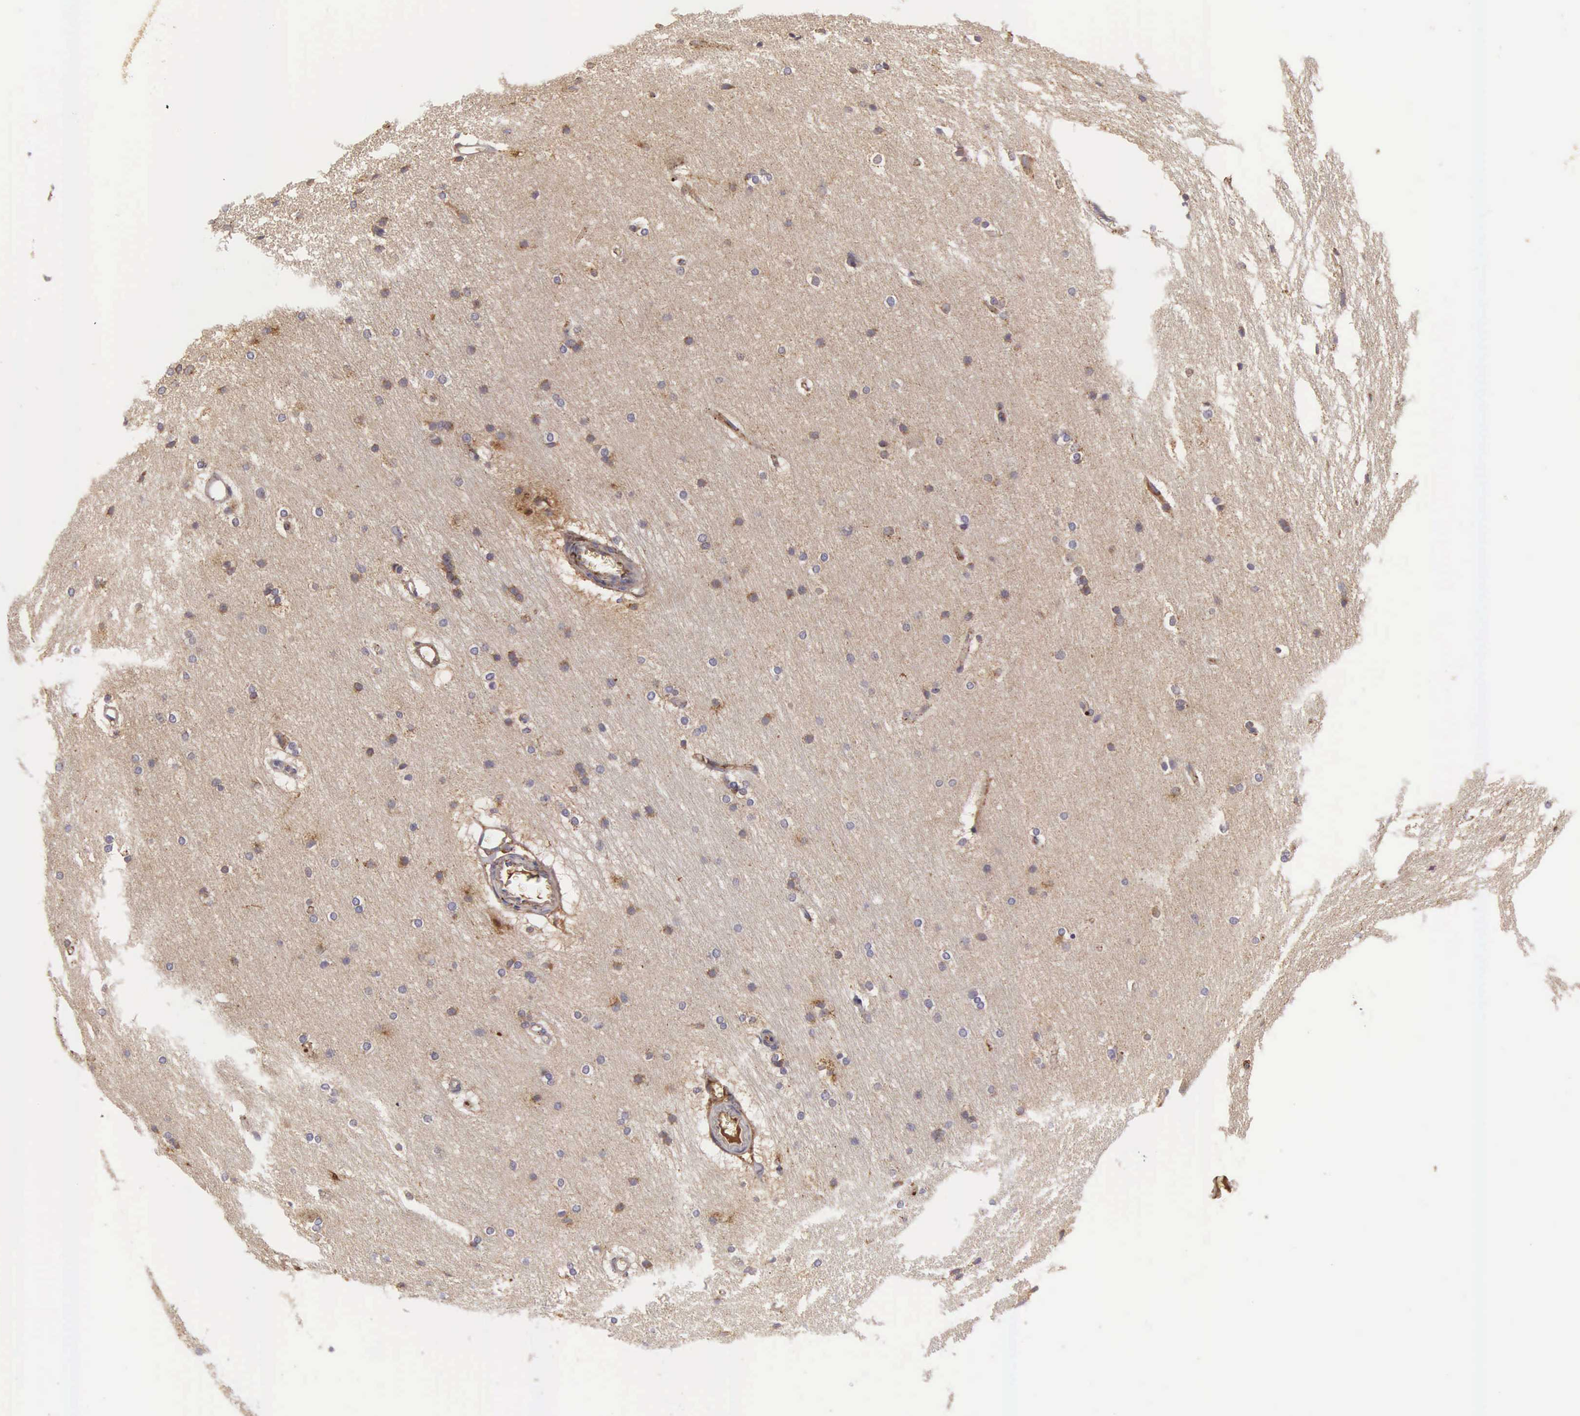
{"staining": {"intensity": "negative", "quantity": "none", "location": "none"}, "tissue": "cerebral cortex", "cell_type": "Endothelial cells", "image_type": "normal", "snomed": [{"axis": "morphology", "description": "Normal tissue, NOS"}, {"axis": "topography", "description": "Cerebral cortex"}, {"axis": "topography", "description": "Hippocampus"}], "caption": "Immunohistochemical staining of benign human cerebral cortex exhibits no significant positivity in endothelial cells. (Stains: DAB (3,3'-diaminobenzidine) IHC with hematoxylin counter stain, Microscopy: brightfield microscopy at high magnification).", "gene": "CLU", "patient": {"sex": "female", "age": 19}}